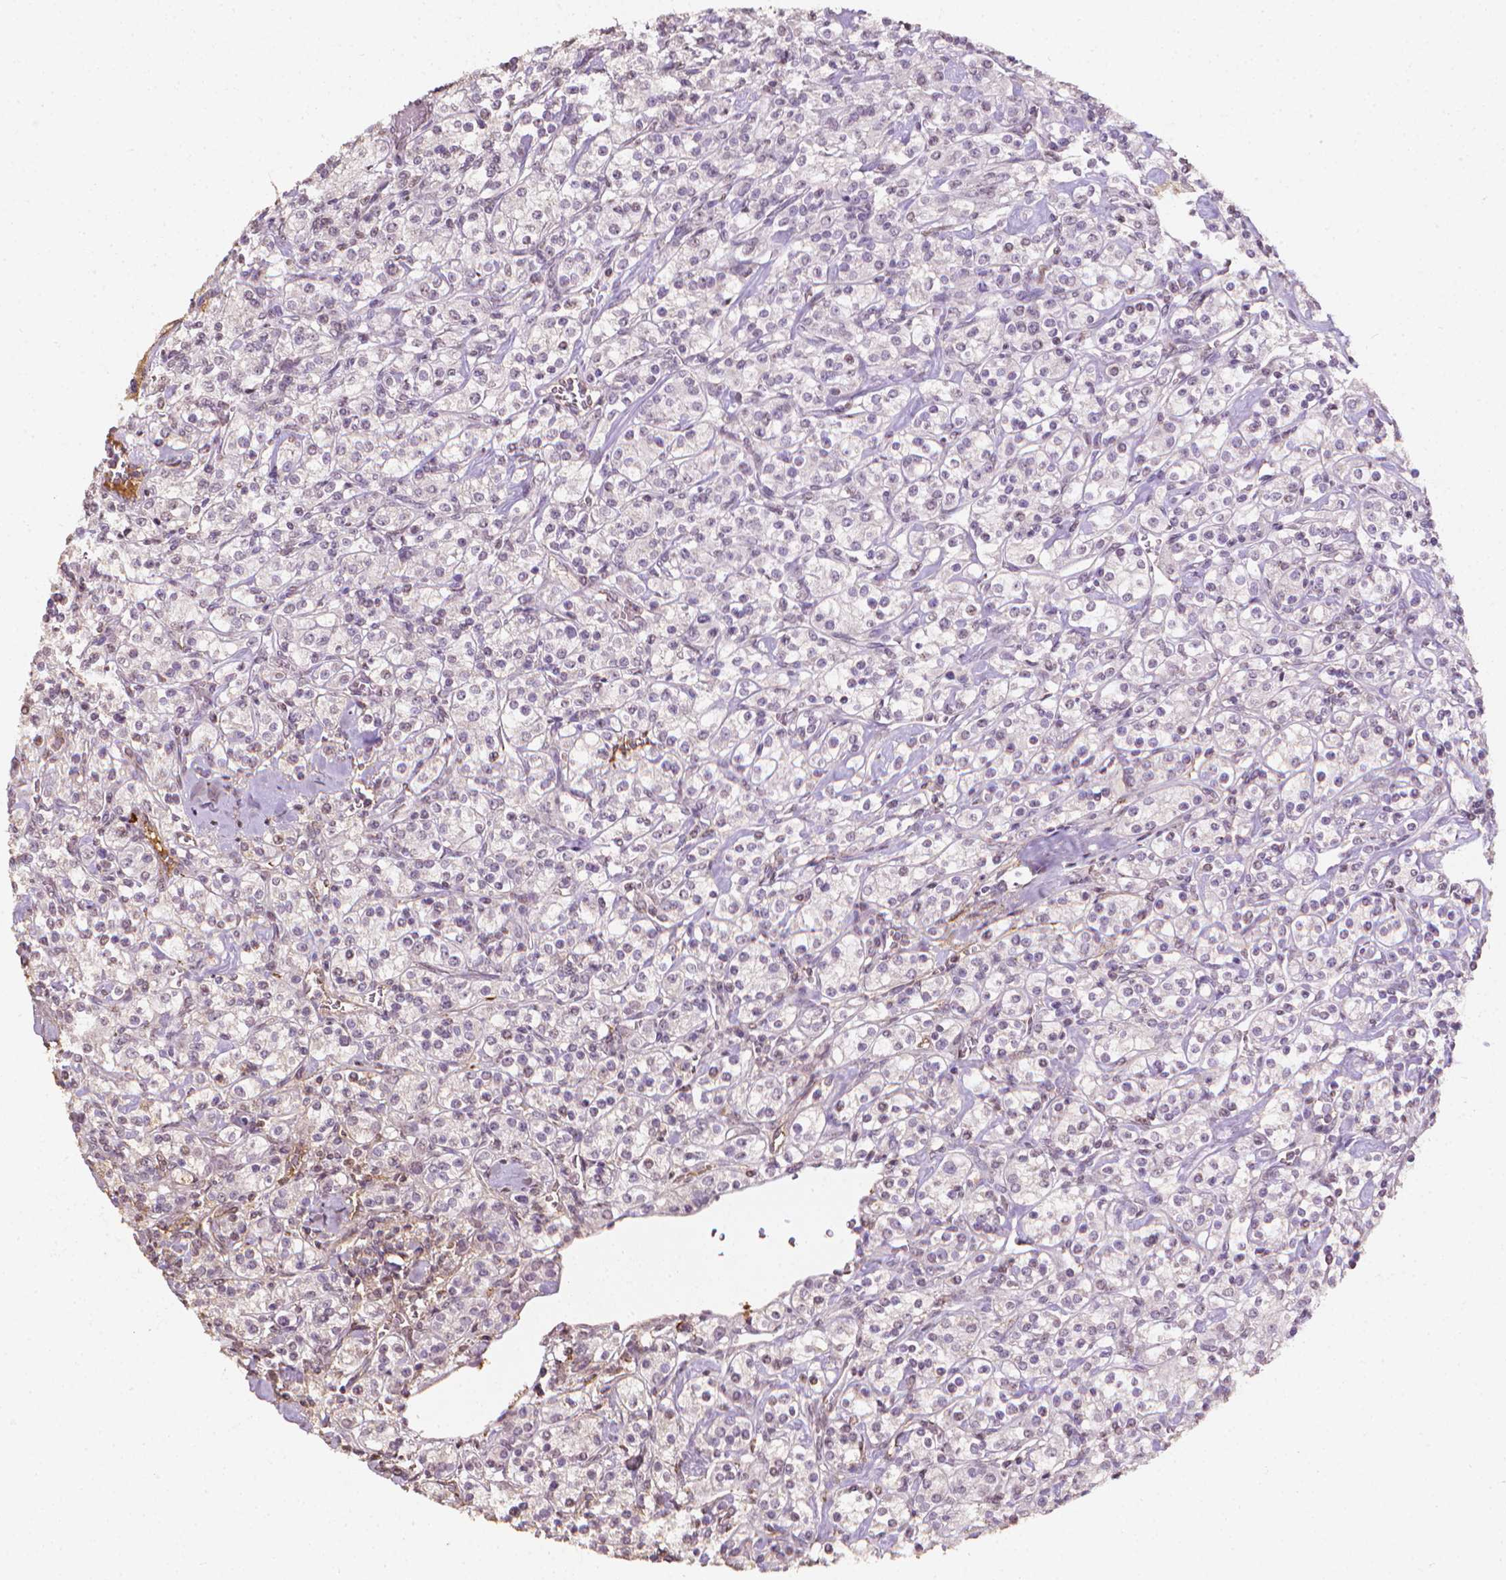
{"staining": {"intensity": "negative", "quantity": "none", "location": "none"}, "tissue": "renal cancer", "cell_type": "Tumor cells", "image_type": "cancer", "snomed": [{"axis": "morphology", "description": "Adenocarcinoma, NOS"}, {"axis": "topography", "description": "Kidney"}], "caption": "A high-resolution micrograph shows immunohistochemistry (IHC) staining of renal cancer (adenocarcinoma), which demonstrates no significant positivity in tumor cells.", "gene": "DCN", "patient": {"sex": "male", "age": 77}}